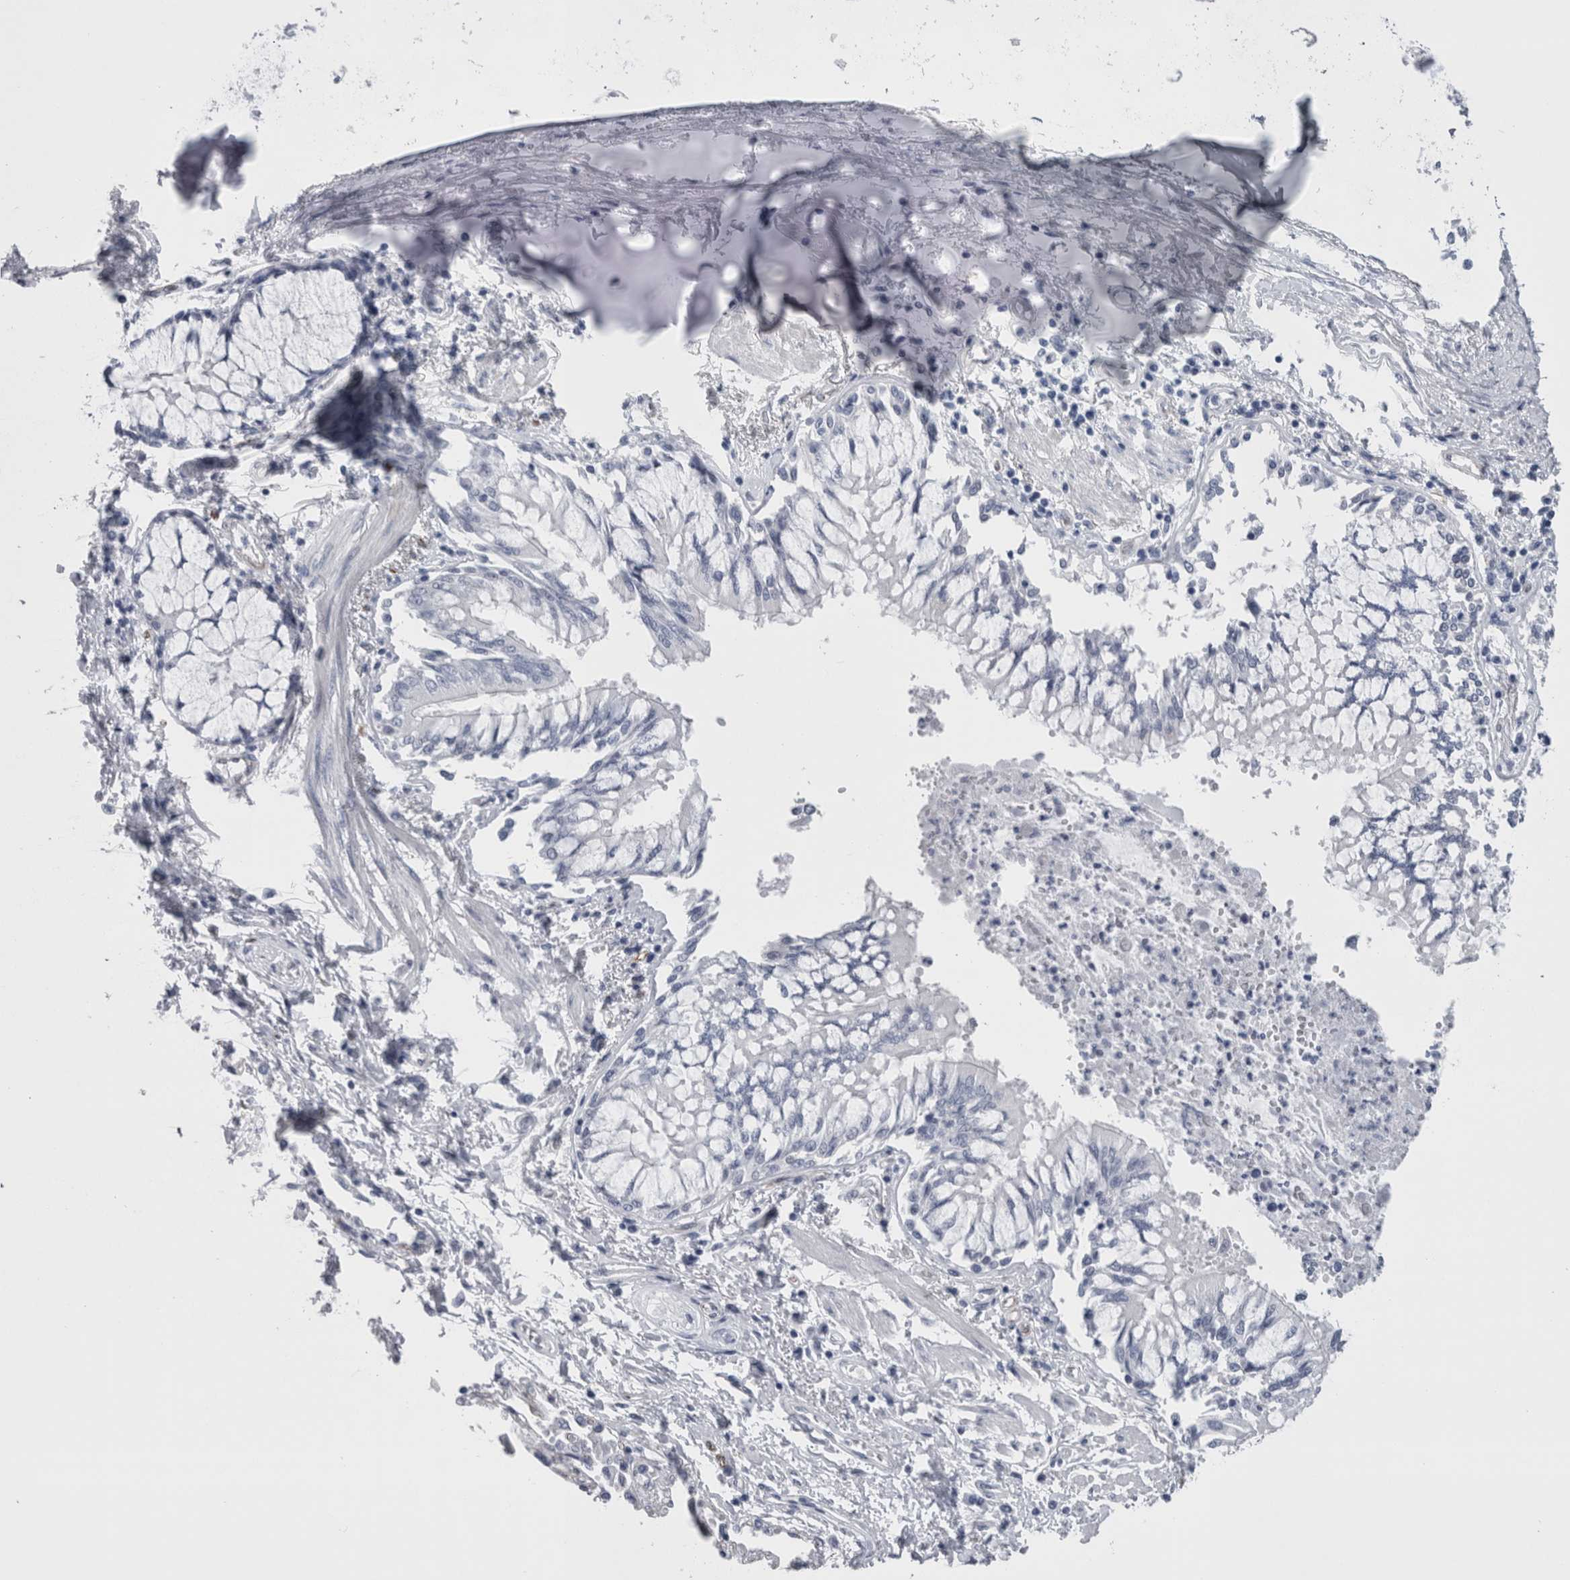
{"staining": {"intensity": "negative", "quantity": "none", "location": "none"}, "tissue": "bronchus", "cell_type": "Respiratory epithelial cells", "image_type": "normal", "snomed": [{"axis": "morphology", "description": "Normal tissue, NOS"}, {"axis": "topography", "description": "Cartilage tissue"}, {"axis": "topography", "description": "Bronchus"}, {"axis": "topography", "description": "Lung"}], "caption": "Immunohistochemistry (IHC) micrograph of benign bronchus stained for a protein (brown), which exhibits no positivity in respiratory epithelial cells.", "gene": "VWDE", "patient": {"sex": "female", "age": 49}}